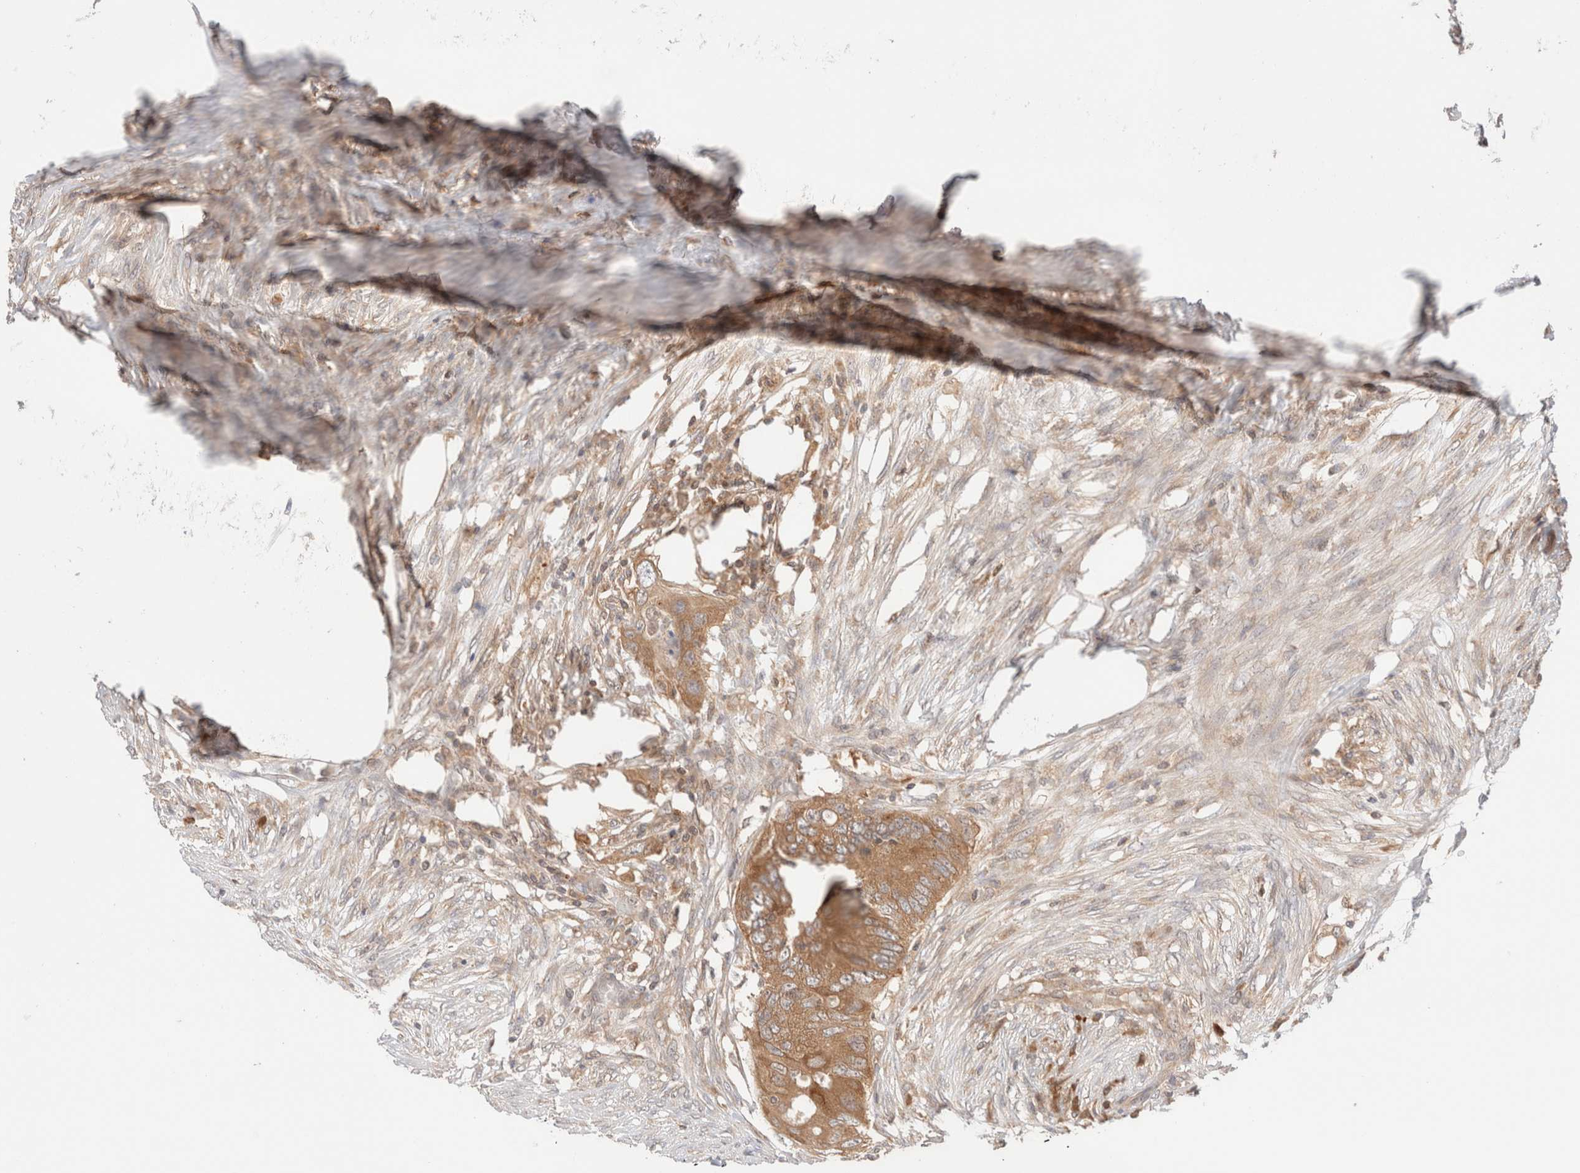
{"staining": {"intensity": "moderate", "quantity": ">75%", "location": "cytoplasmic/membranous"}, "tissue": "colorectal cancer", "cell_type": "Tumor cells", "image_type": "cancer", "snomed": [{"axis": "morphology", "description": "Adenocarcinoma, NOS"}, {"axis": "topography", "description": "Colon"}], "caption": "Colorectal cancer stained for a protein displays moderate cytoplasmic/membranous positivity in tumor cells. Immunohistochemistry stains the protein in brown and the nuclei are stained blue.", "gene": "XKR4", "patient": {"sex": "male", "age": 71}}